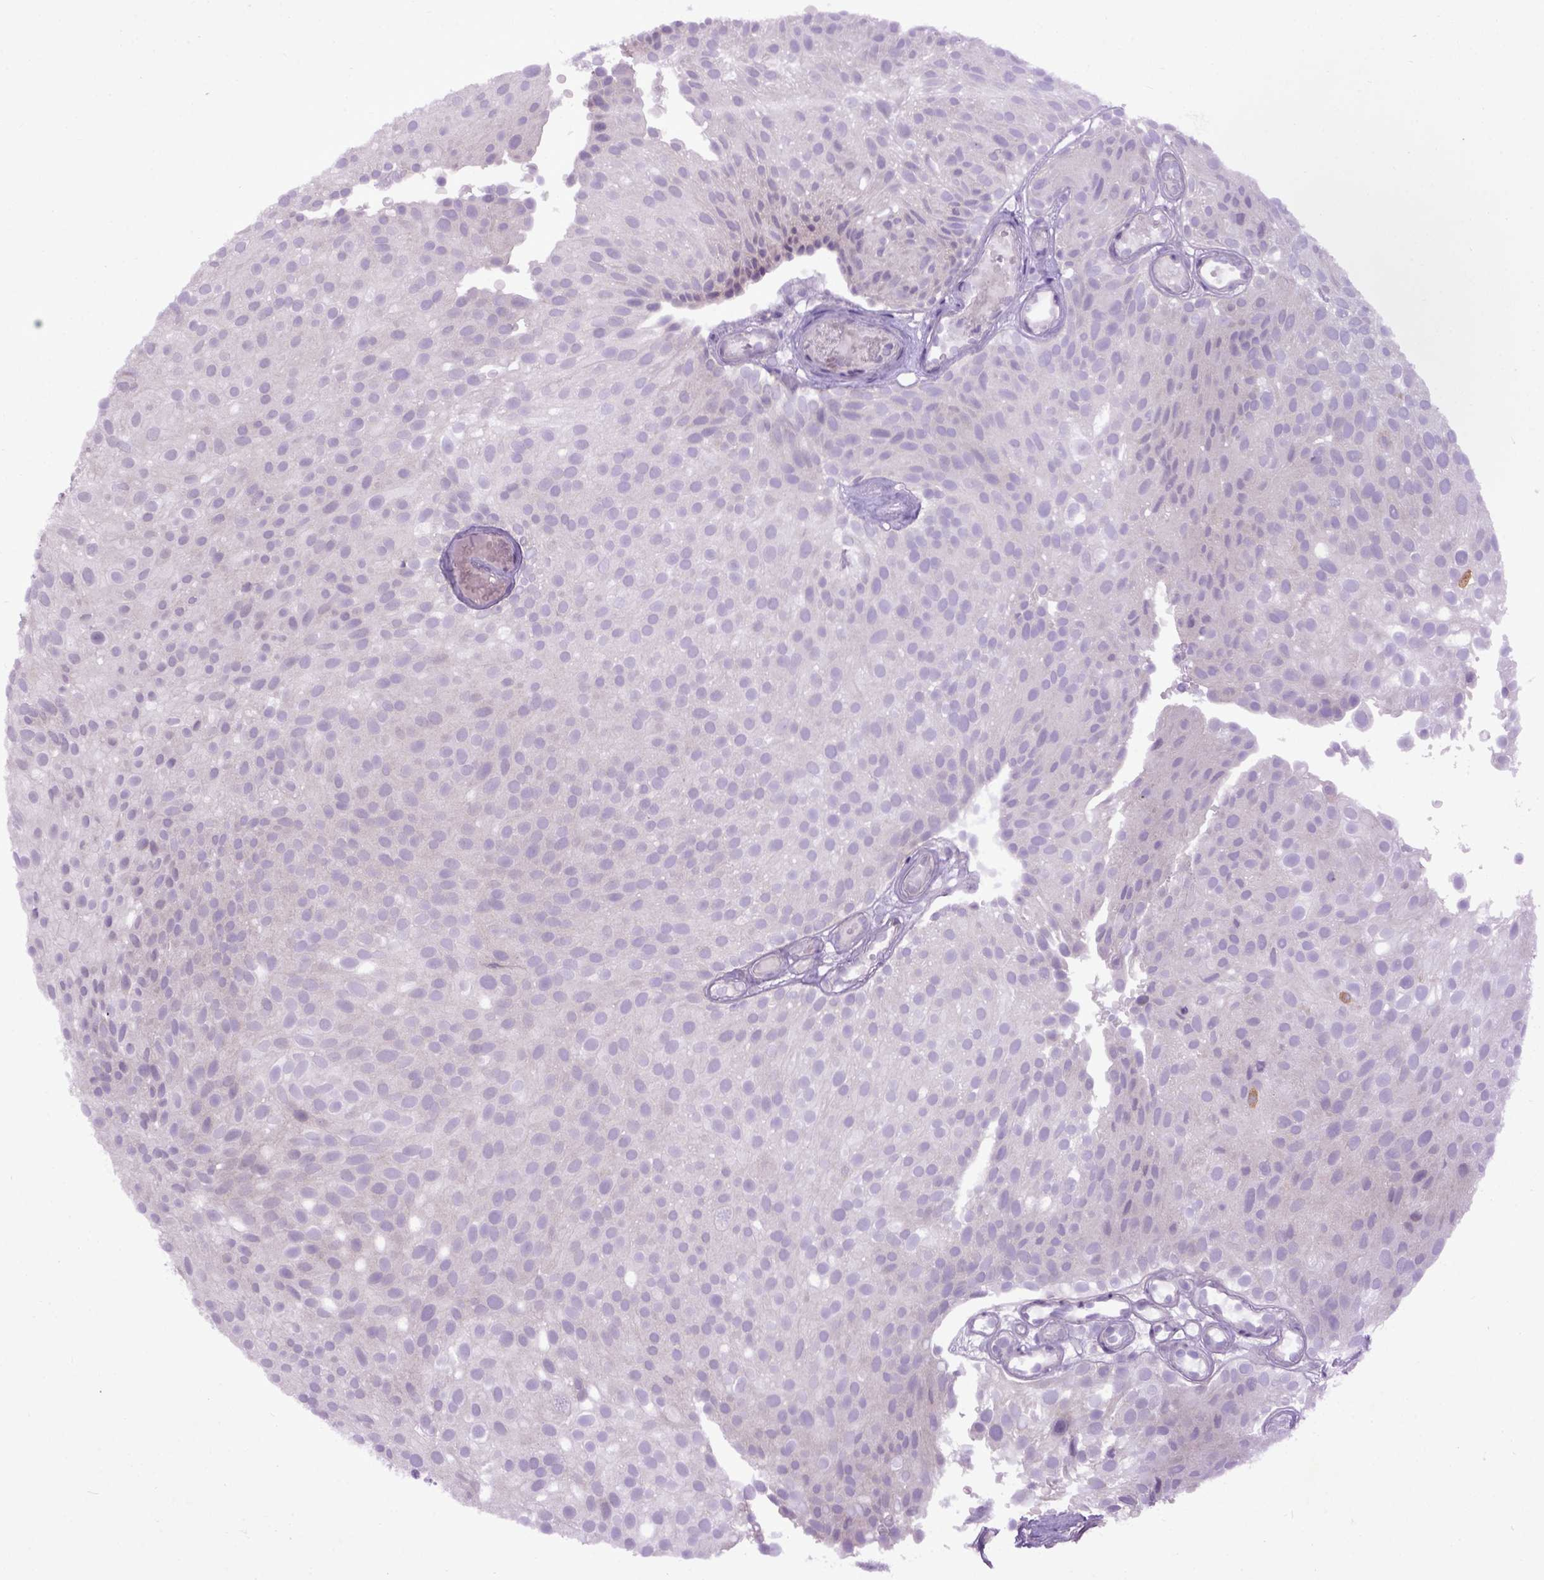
{"staining": {"intensity": "negative", "quantity": "none", "location": "none"}, "tissue": "urothelial cancer", "cell_type": "Tumor cells", "image_type": "cancer", "snomed": [{"axis": "morphology", "description": "Urothelial carcinoma, Low grade"}, {"axis": "topography", "description": "Urinary bladder"}], "caption": "Human low-grade urothelial carcinoma stained for a protein using immunohistochemistry (IHC) reveals no expression in tumor cells.", "gene": "EMILIN3", "patient": {"sex": "male", "age": 78}}